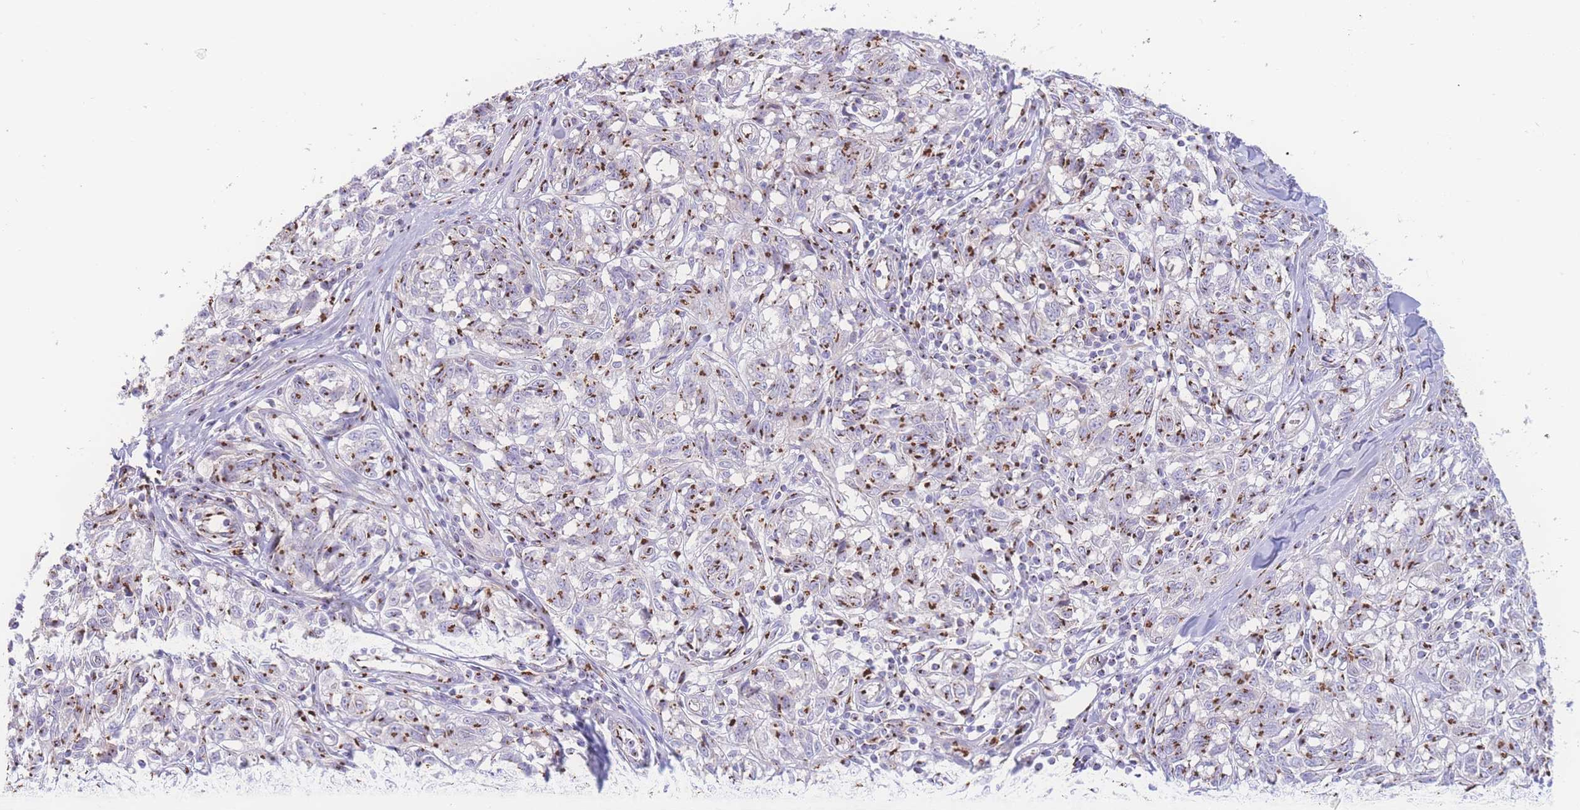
{"staining": {"intensity": "moderate", "quantity": ">75%", "location": "cytoplasmic/membranous"}, "tissue": "melanoma", "cell_type": "Tumor cells", "image_type": "cancer", "snomed": [{"axis": "morphology", "description": "Normal tissue, NOS"}, {"axis": "morphology", "description": "Malignant melanoma, NOS"}, {"axis": "topography", "description": "Skin"}], "caption": "Brown immunohistochemical staining in malignant melanoma displays moderate cytoplasmic/membranous expression in approximately >75% of tumor cells.", "gene": "GOLM2", "patient": {"sex": "female", "age": 64}}